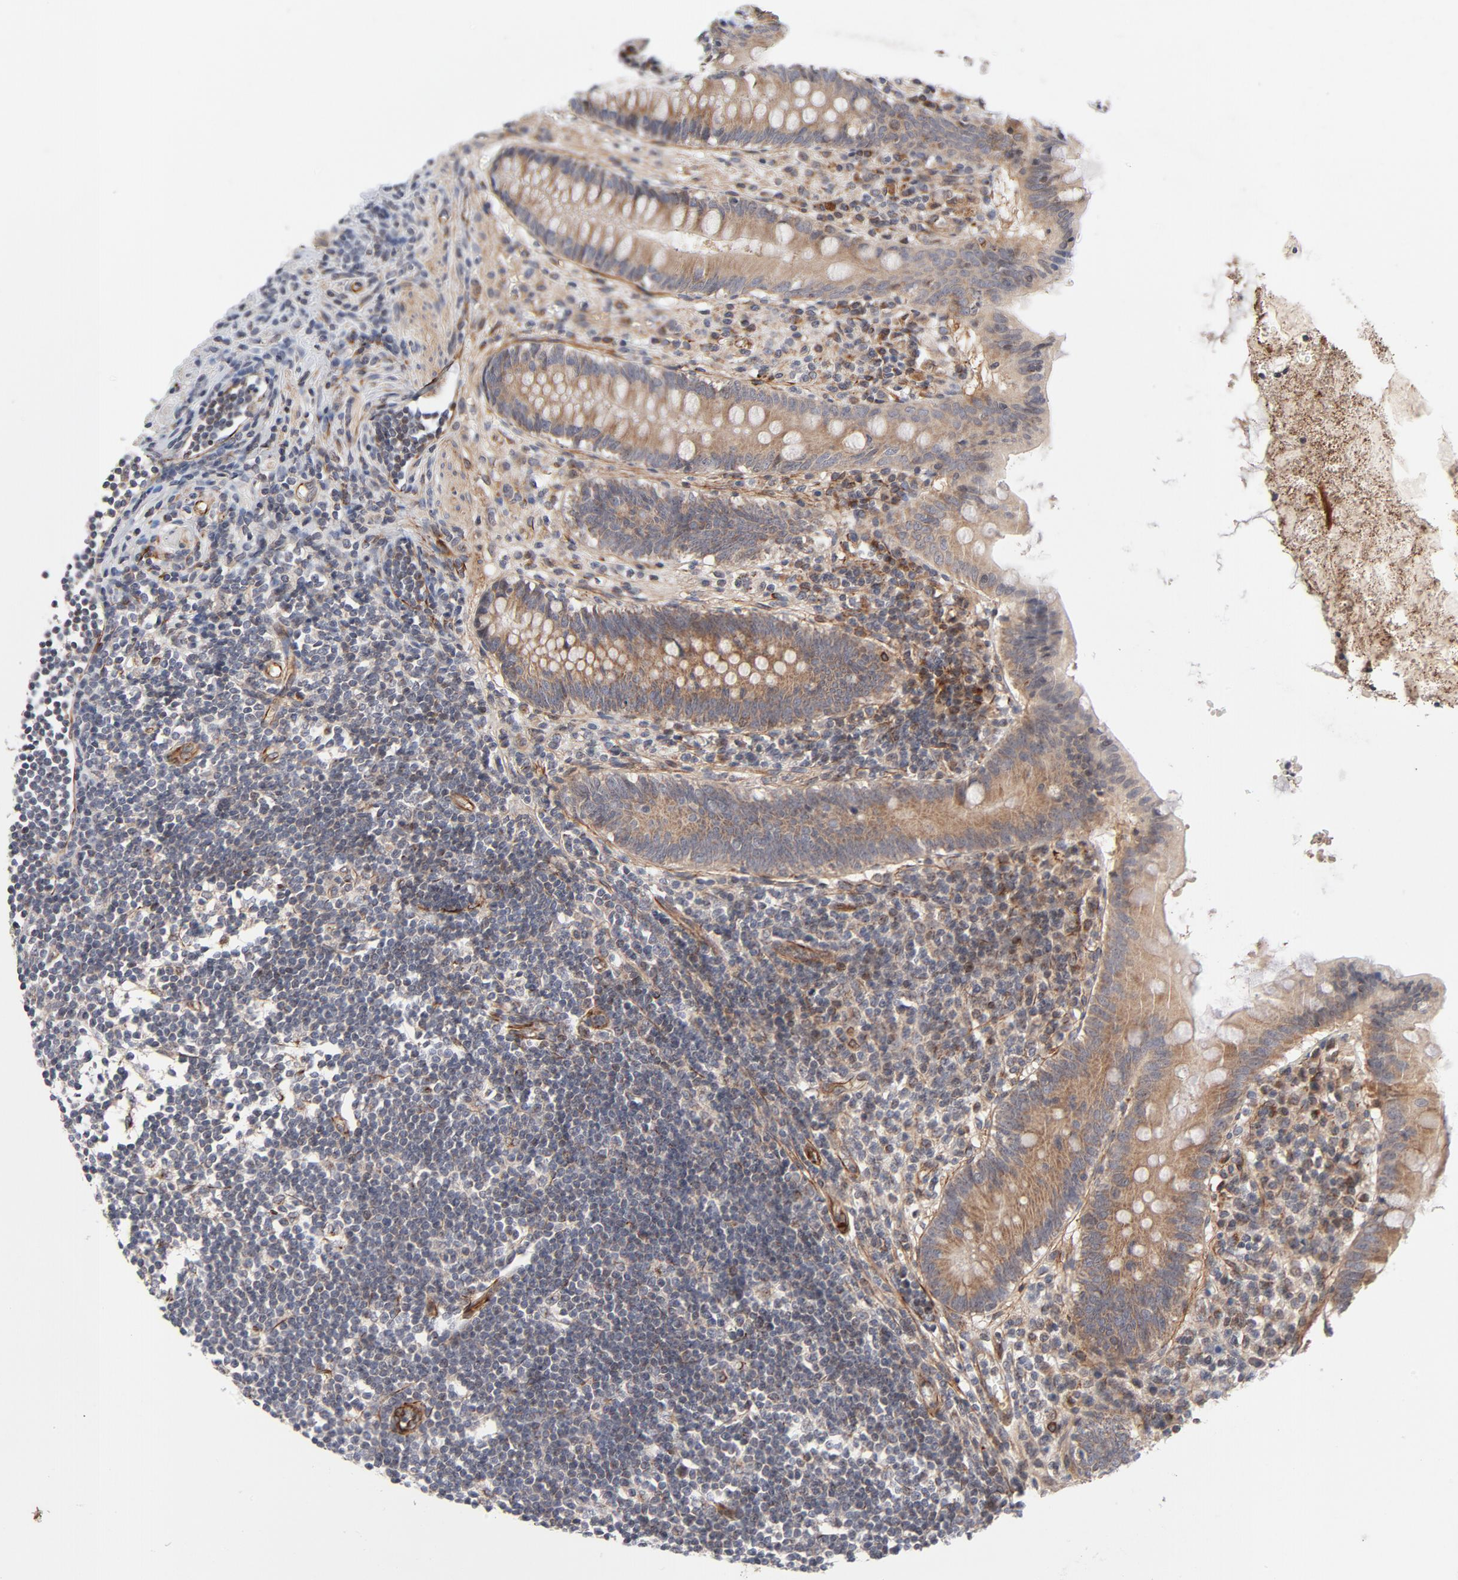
{"staining": {"intensity": "moderate", "quantity": ">75%", "location": "cytoplasmic/membranous"}, "tissue": "appendix", "cell_type": "Glandular cells", "image_type": "normal", "snomed": [{"axis": "morphology", "description": "Normal tissue, NOS"}, {"axis": "topography", "description": "Appendix"}], "caption": "Immunohistochemistry (IHC) image of normal appendix stained for a protein (brown), which shows medium levels of moderate cytoplasmic/membranous positivity in approximately >75% of glandular cells.", "gene": "DNAAF2", "patient": {"sex": "female", "age": 50}}